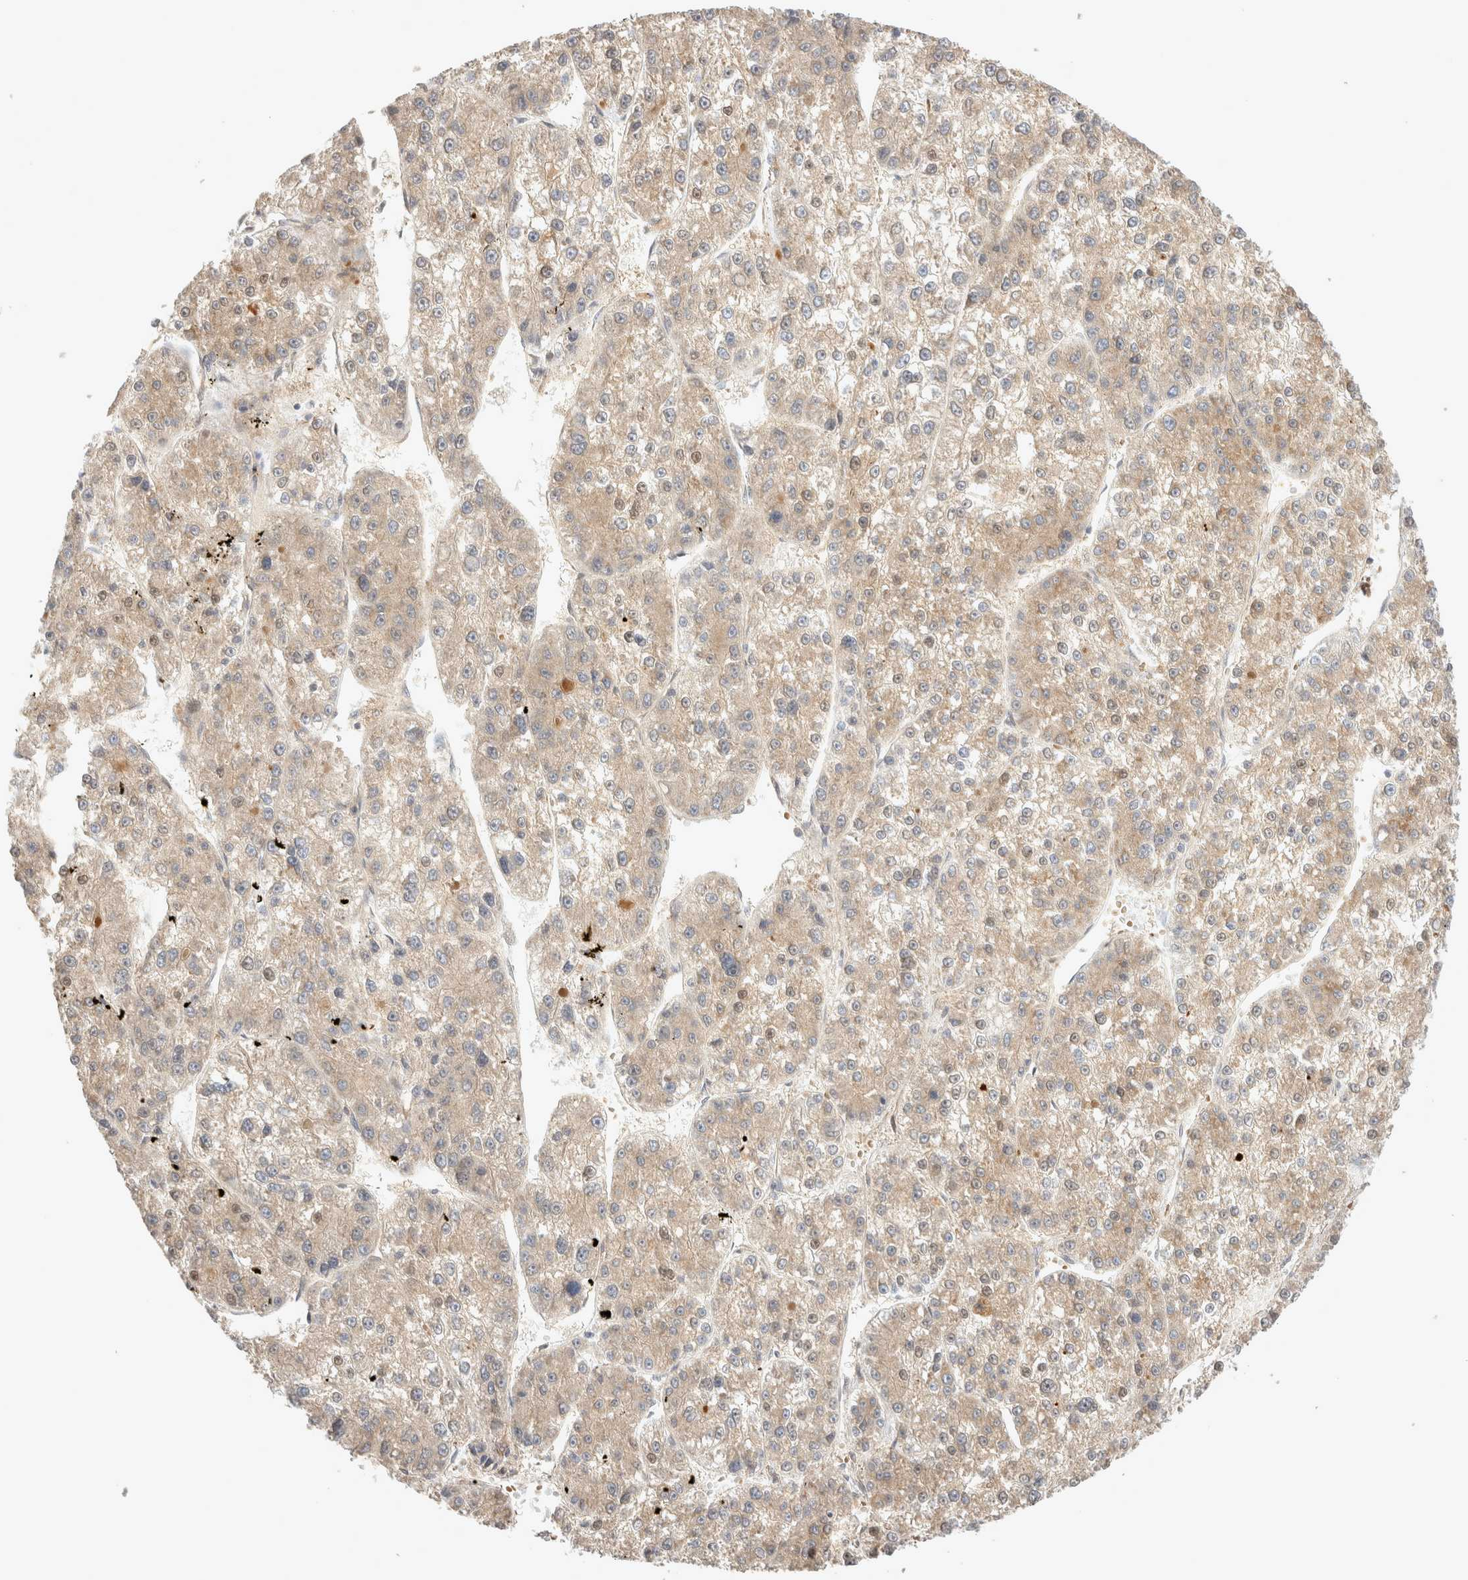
{"staining": {"intensity": "moderate", "quantity": "25%-75%", "location": "cytoplasmic/membranous"}, "tissue": "liver cancer", "cell_type": "Tumor cells", "image_type": "cancer", "snomed": [{"axis": "morphology", "description": "Carcinoma, Hepatocellular, NOS"}, {"axis": "topography", "description": "Liver"}], "caption": "There is medium levels of moderate cytoplasmic/membranous positivity in tumor cells of liver hepatocellular carcinoma, as demonstrated by immunohistochemical staining (brown color).", "gene": "NMU", "patient": {"sex": "female", "age": 73}}